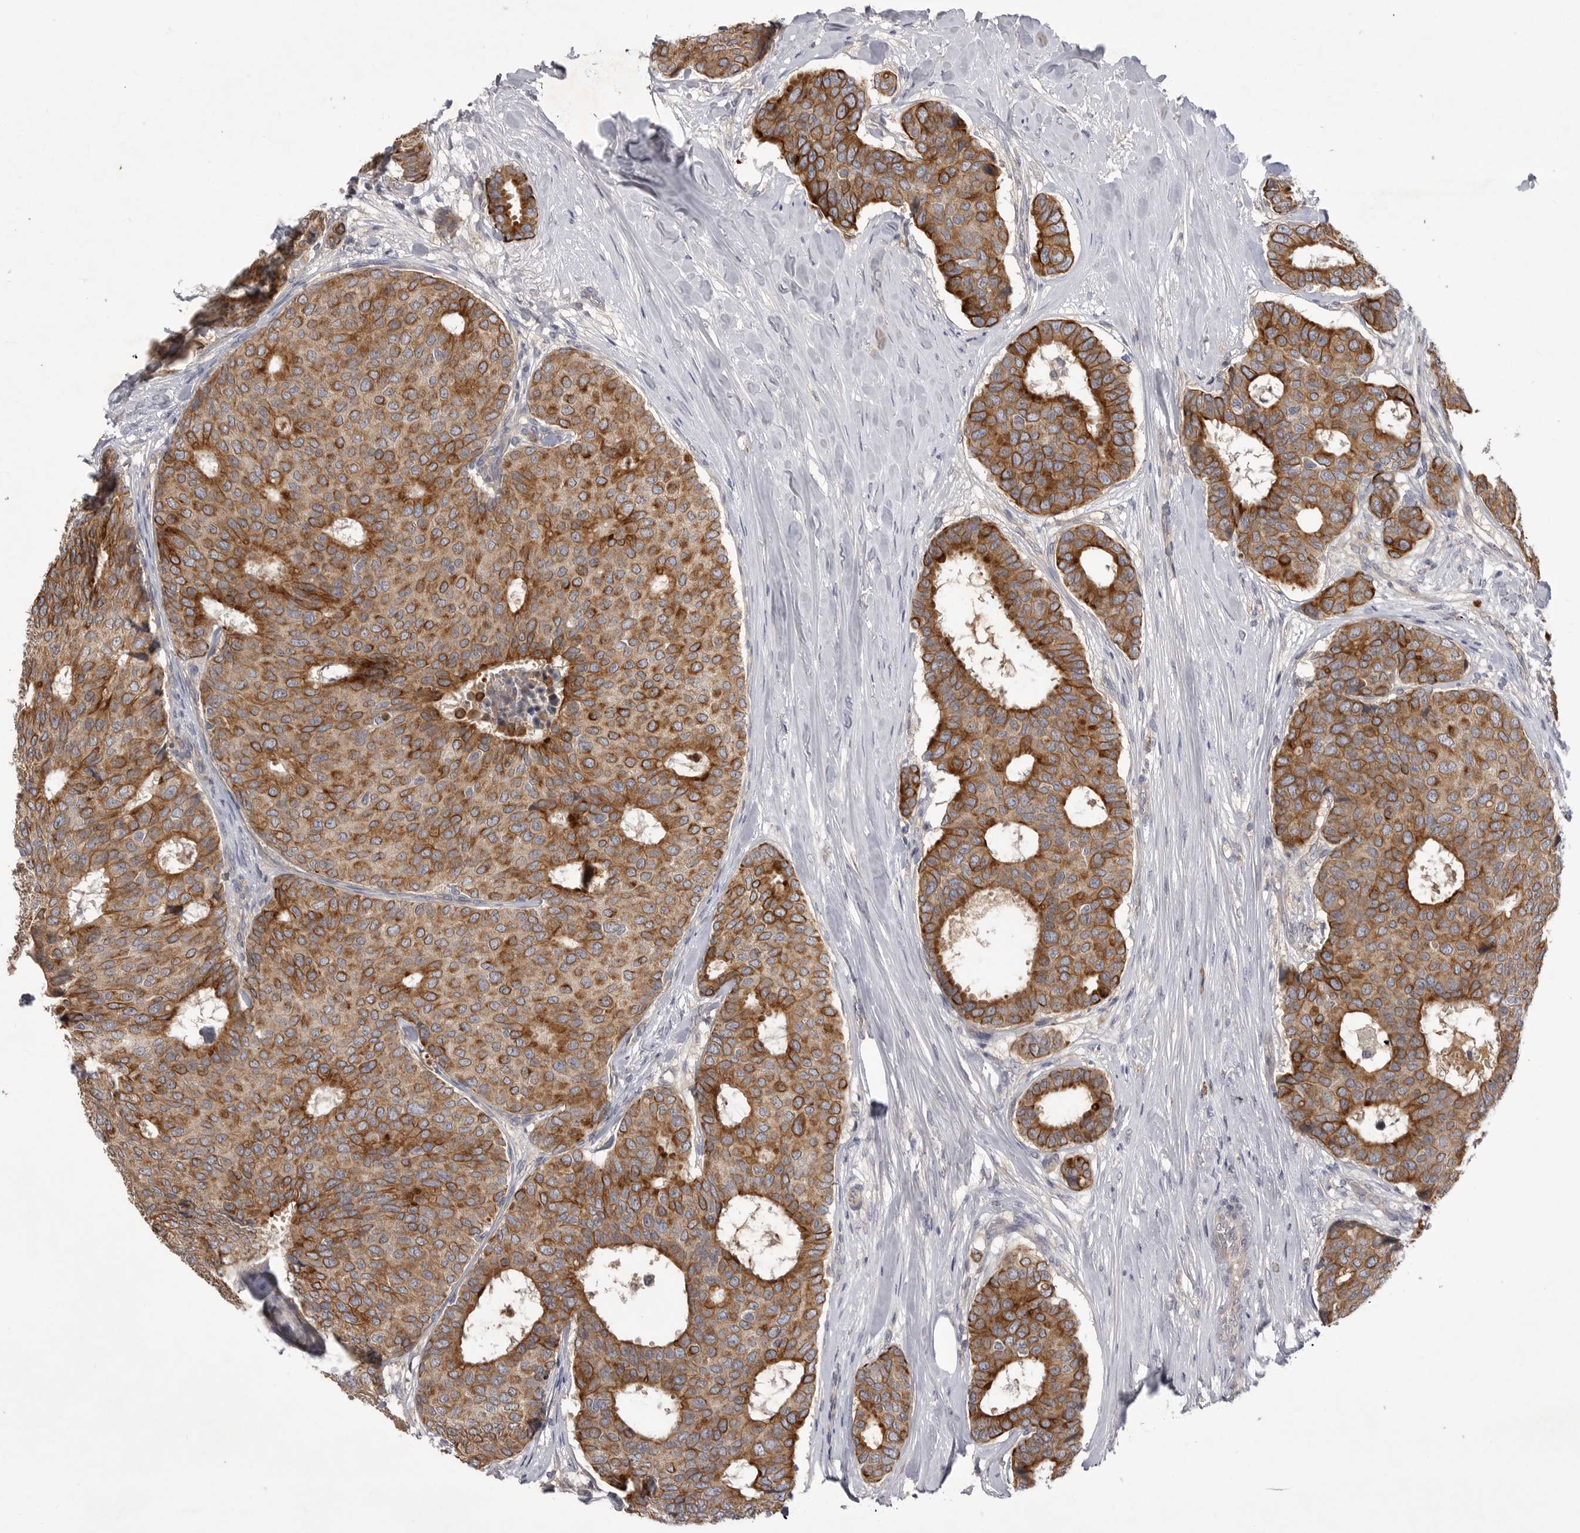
{"staining": {"intensity": "moderate", "quantity": ">75%", "location": "cytoplasmic/membranous"}, "tissue": "breast cancer", "cell_type": "Tumor cells", "image_type": "cancer", "snomed": [{"axis": "morphology", "description": "Duct carcinoma"}, {"axis": "topography", "description": "Breast"}], "caption": "Infiltrating ductal carcinoma (breast) was stained to show a protein in brown. There is medium levels of moderate cytoplasmic/membranous staining in approximately >75% of tumor cells.", "gene": "DHDDS", "patient": {"sex": "female", "age": 75}}